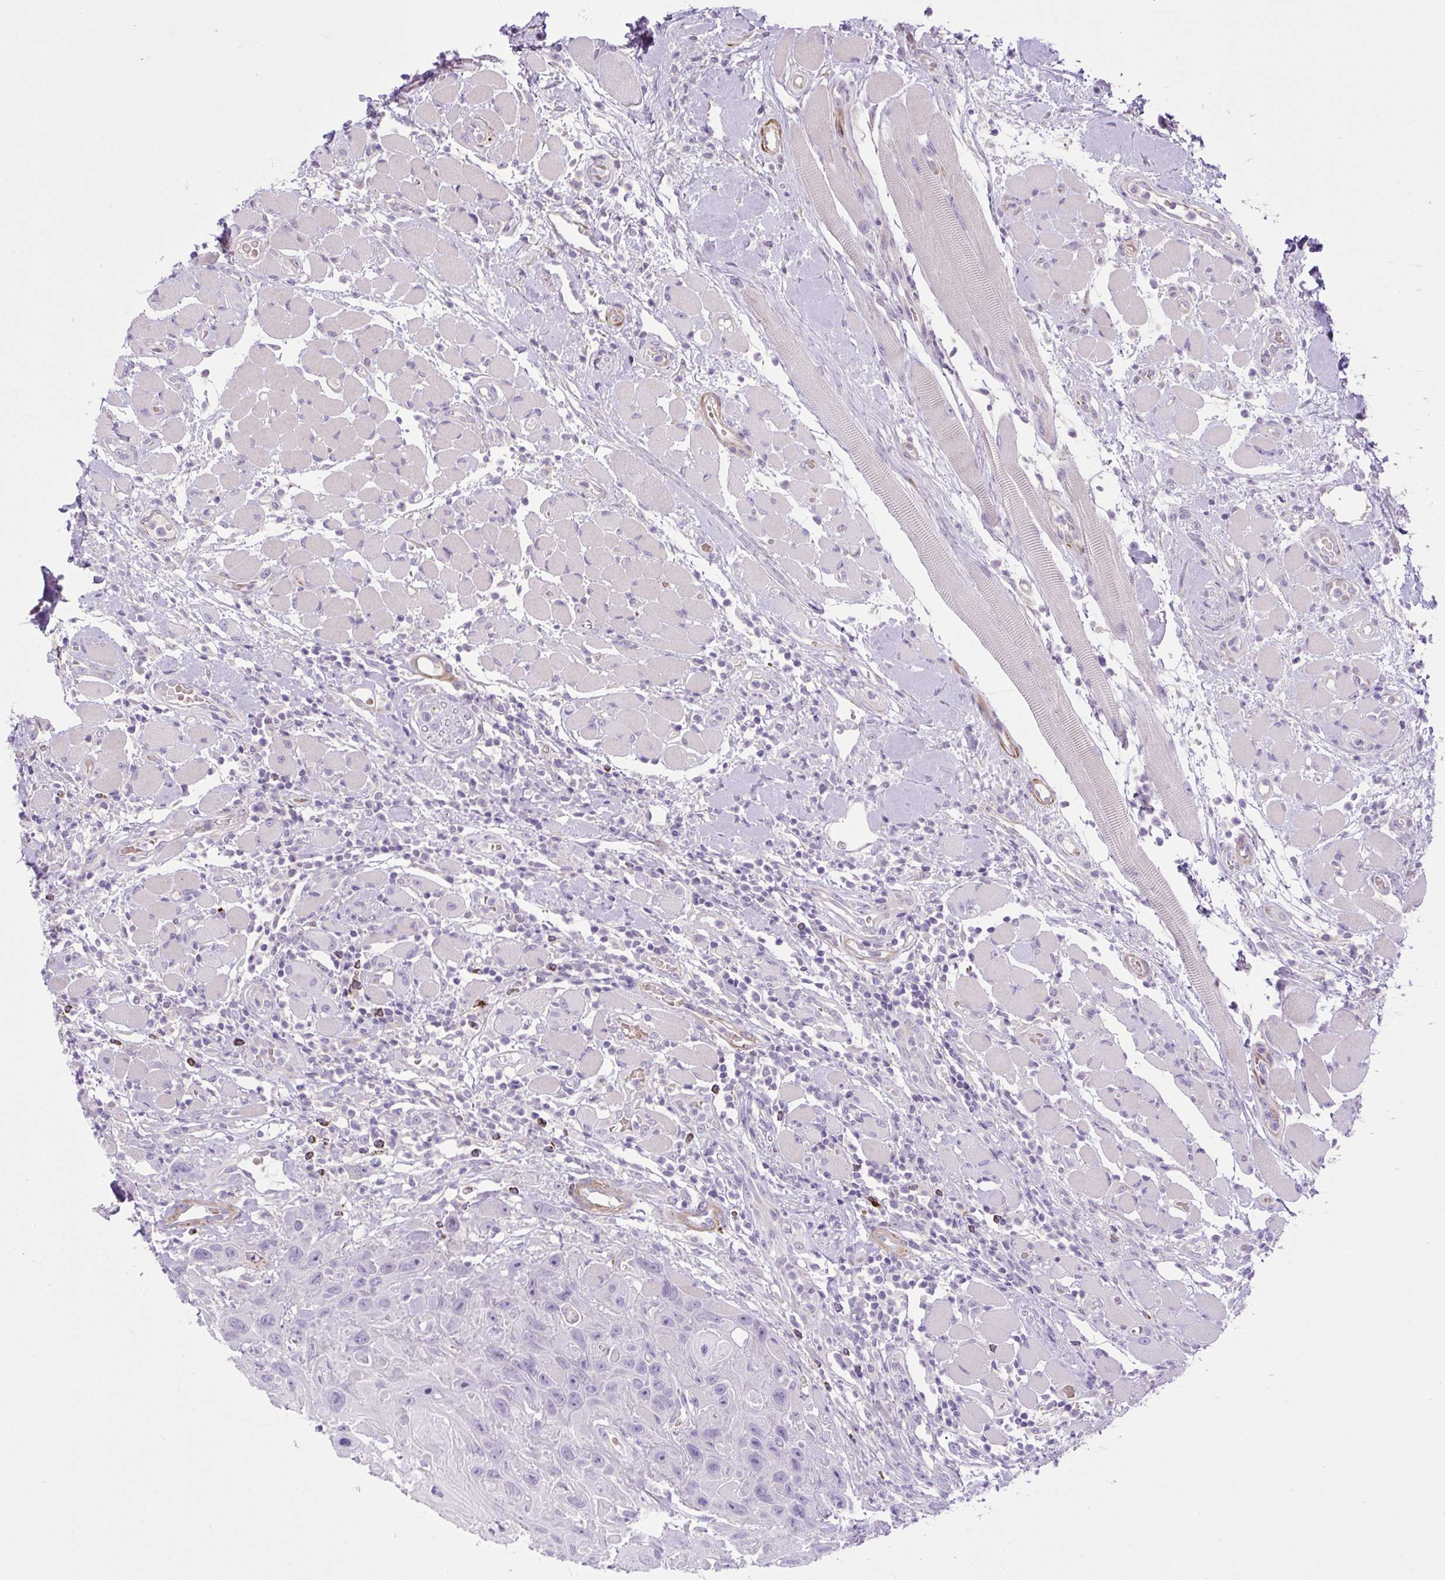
{"staining": {"intensity": "negative", "quantity": "none", "location": "none"}, "tissue": "head and neck cancer", "cell_type": "Tumor cells", "image_type": "cancer", "snomed": [{"axis": "morphology", "description": "Squamous cell carcinoma, NOS"}, {"axis": "topography", "description": "Head-Neck"}], "caption": "Immunohistochemistry (IHC) image of human head and neck cancer (squamous cell carcinoma) stained for a protein (brown), which exhibits no staining in tumor cells.", "gene": "VWA7", "patient": {"sex": "female", "age": 59}}